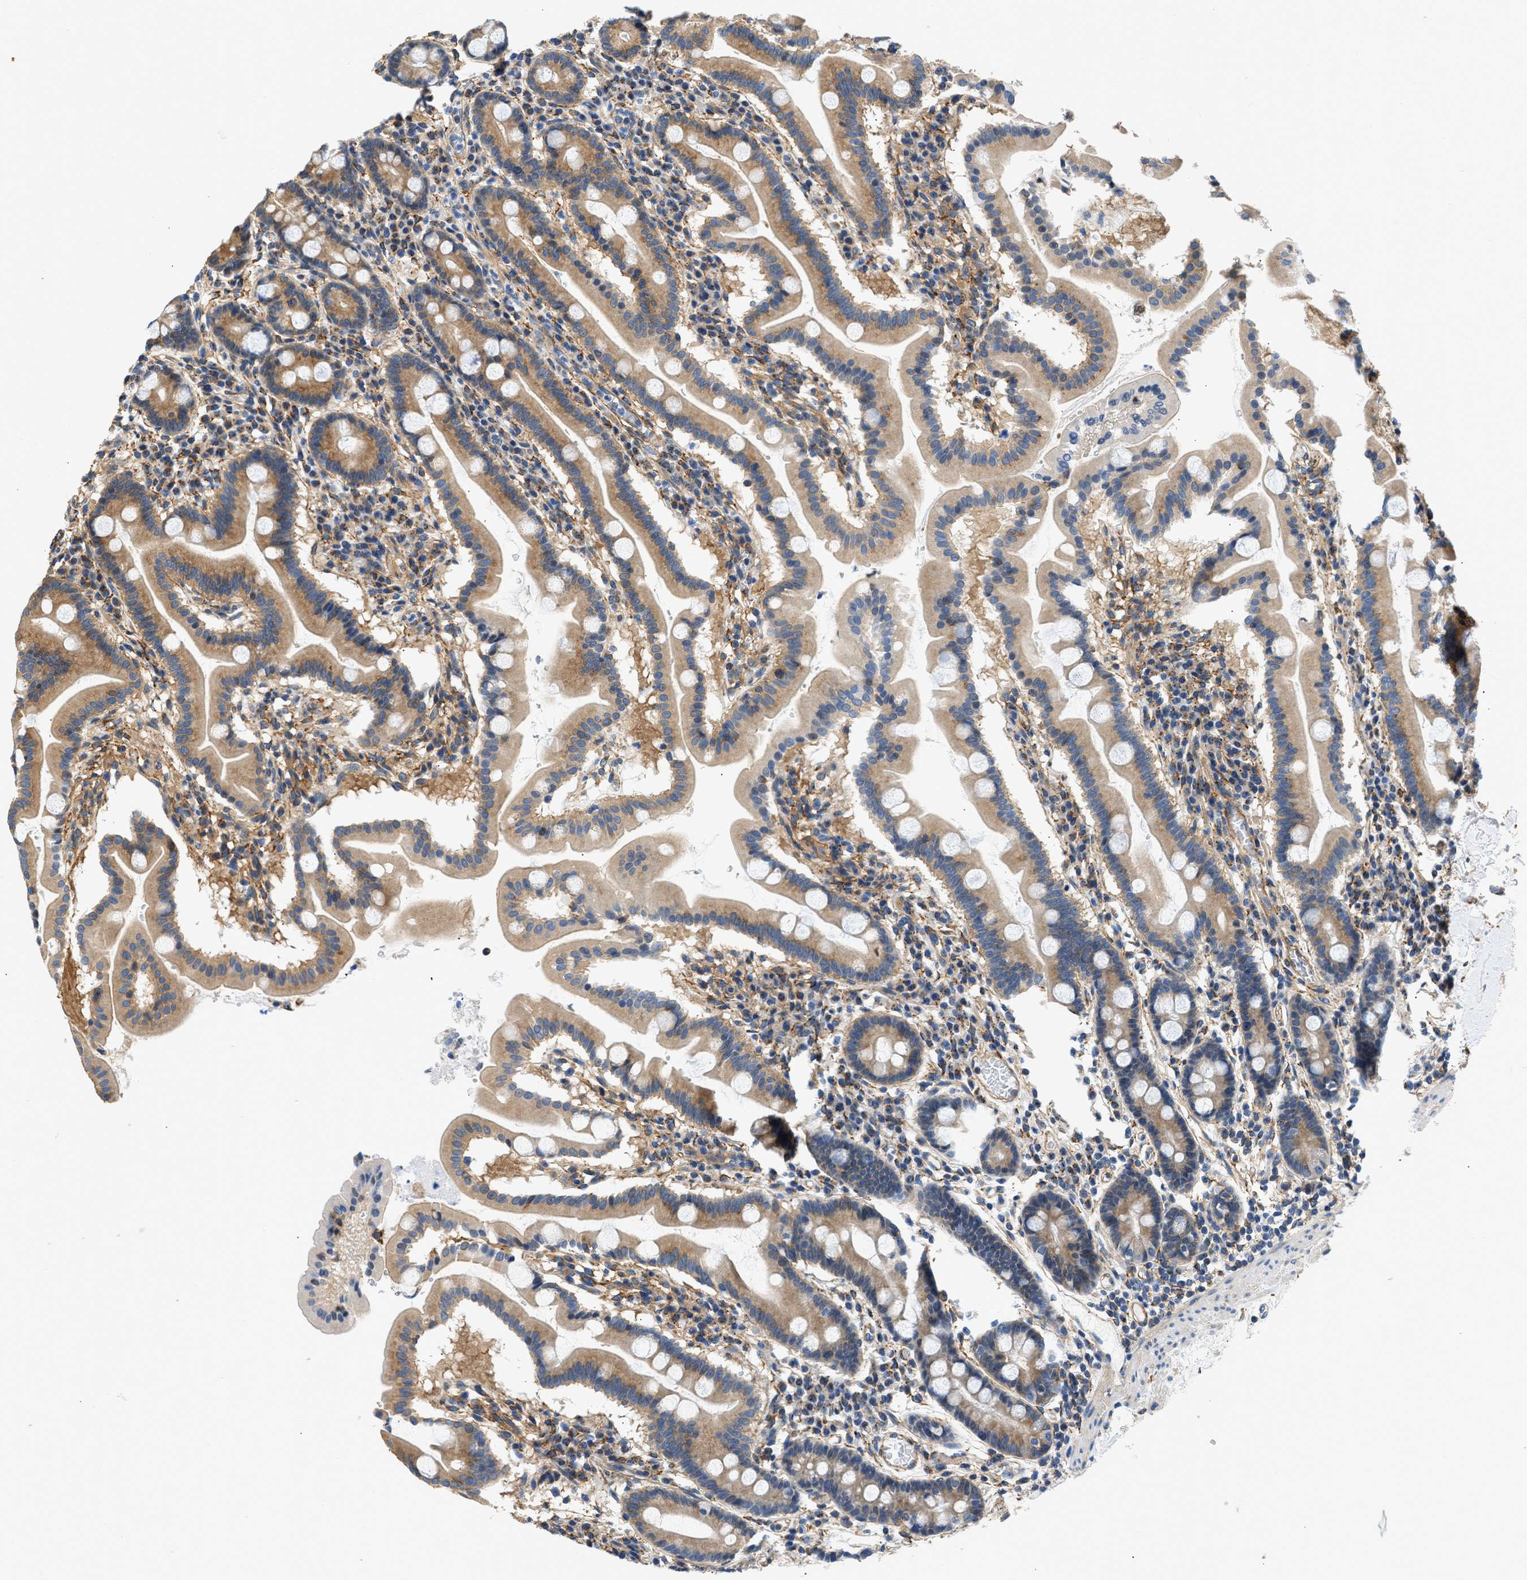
{"staining": {"intensity": "moderate", "quantity": ">75%", "location": "cytoplasmic/membranous"}, "tissue": "duodenum", "cell_type": "Glandular cells", "image_type": "normal", "snomed": [{"axis": "morphology", "description": "Normal tissue, NOS"}, {"axis": "topography", "description": "Duodenum"}], "caption": "High-power microscopy captured an IHC photomicrograph of unremarkable duodenum, revealing moderate cytoplasmic/membranous staining in about >75% of glandular cells. The staining is performed using DAB (3,3'-diaminobenzidine) brown chromogen to label protein expression. The nuclei are counter-stained blue using hematoxylin.", "gene": "SEPTIN2", "patient": {"sex": "male", "age": 50}}